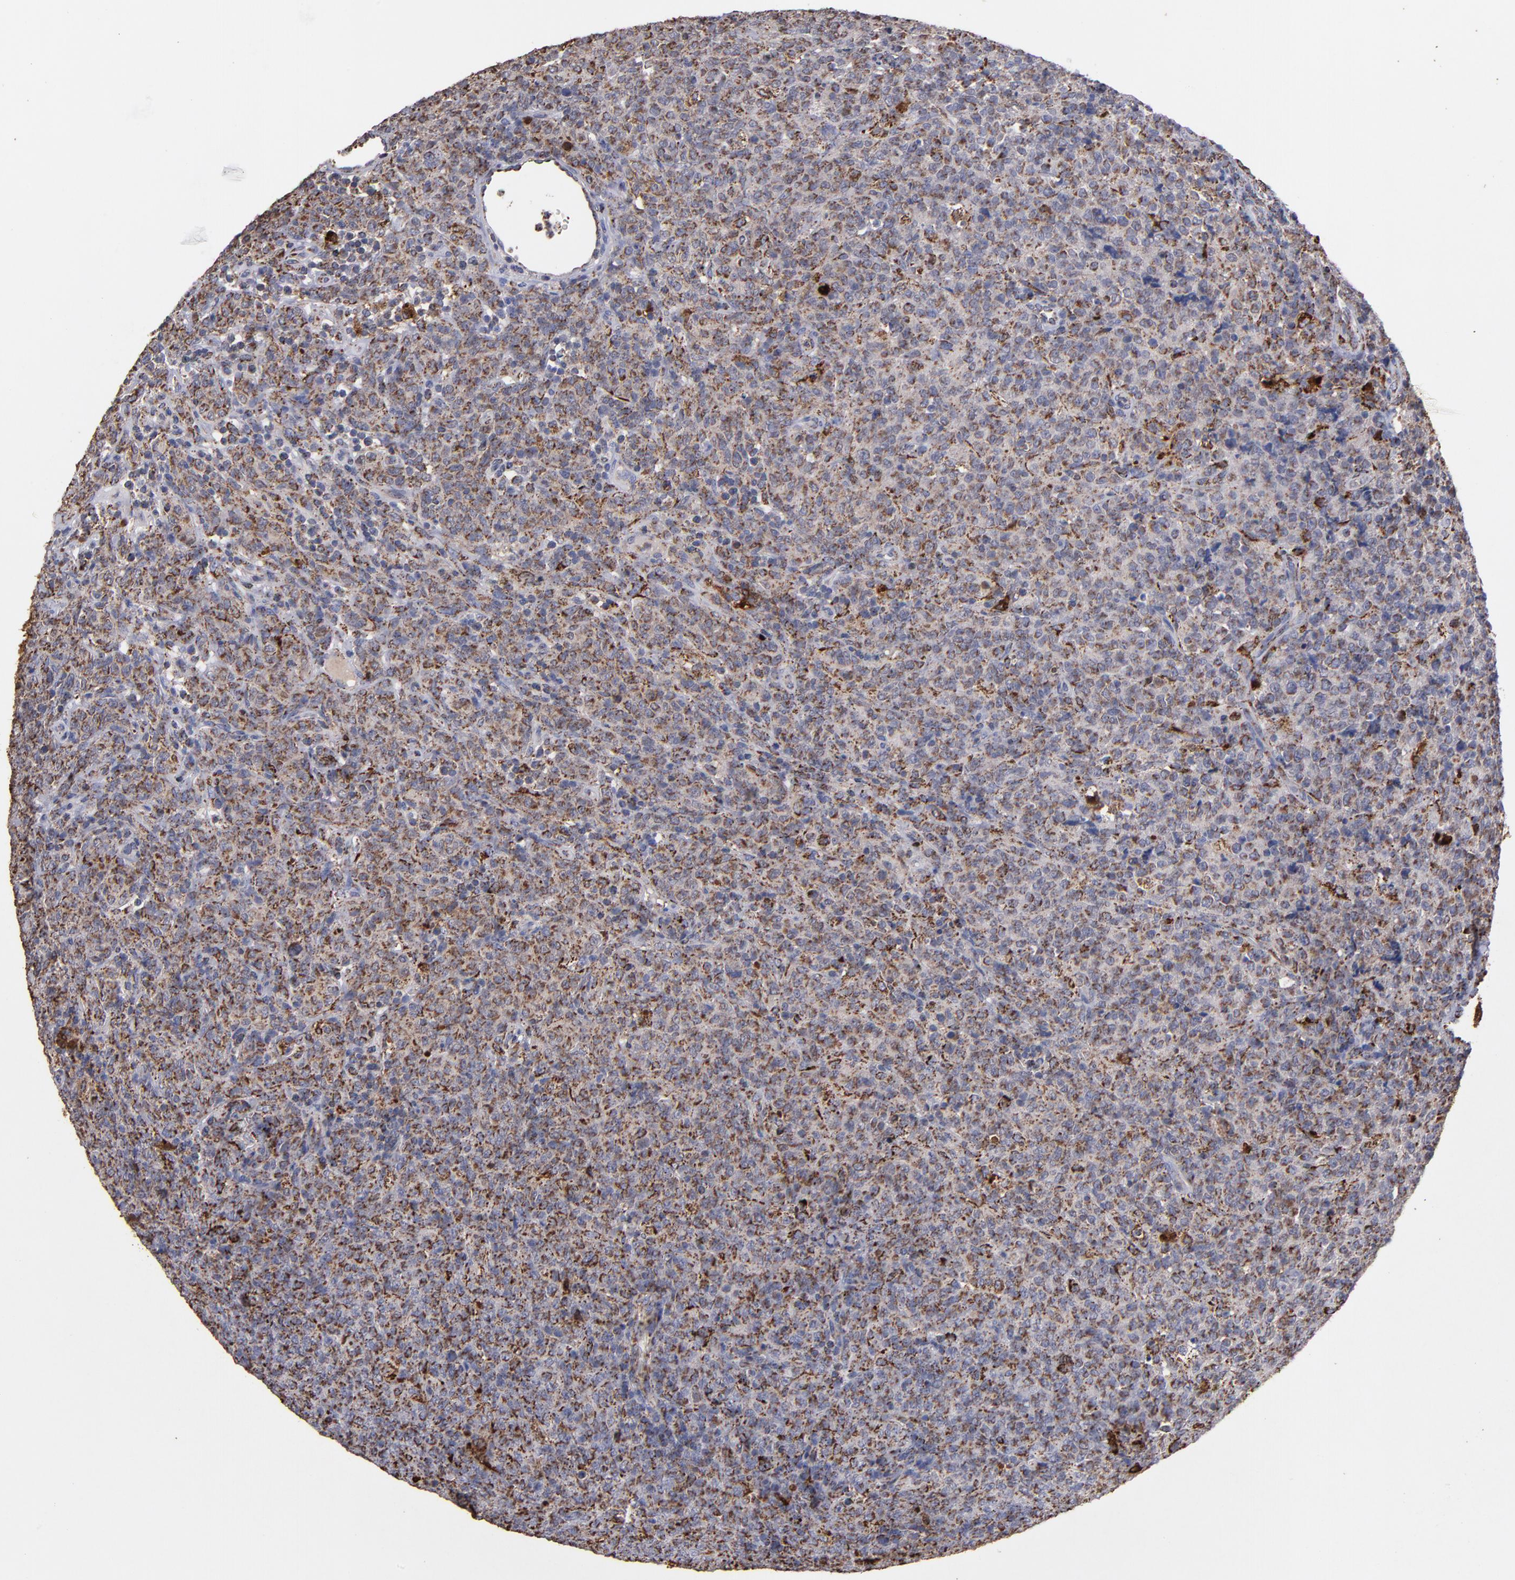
{"staining": {"intensity": "moderate", "quantity": ">75%", "location": "cytoplasmic/membranous"}, "tissue": "lymphoma", "cell_type": "Tumor cells", "image_type": "cancer", "snomed": [{"axis": "morphology", "description": "Malignant lymphoma, non-Hodgkin's type, High grade"}, {"axis": "topography", "description": "Tonsil"}], "caption": "The immunohistochemical stain shows moderate cytoplasmic/membranous staining in tumor cells of lymphoma tissue.", "gene": "SOD2", "patient": {"sex": "female", "age": 36}}